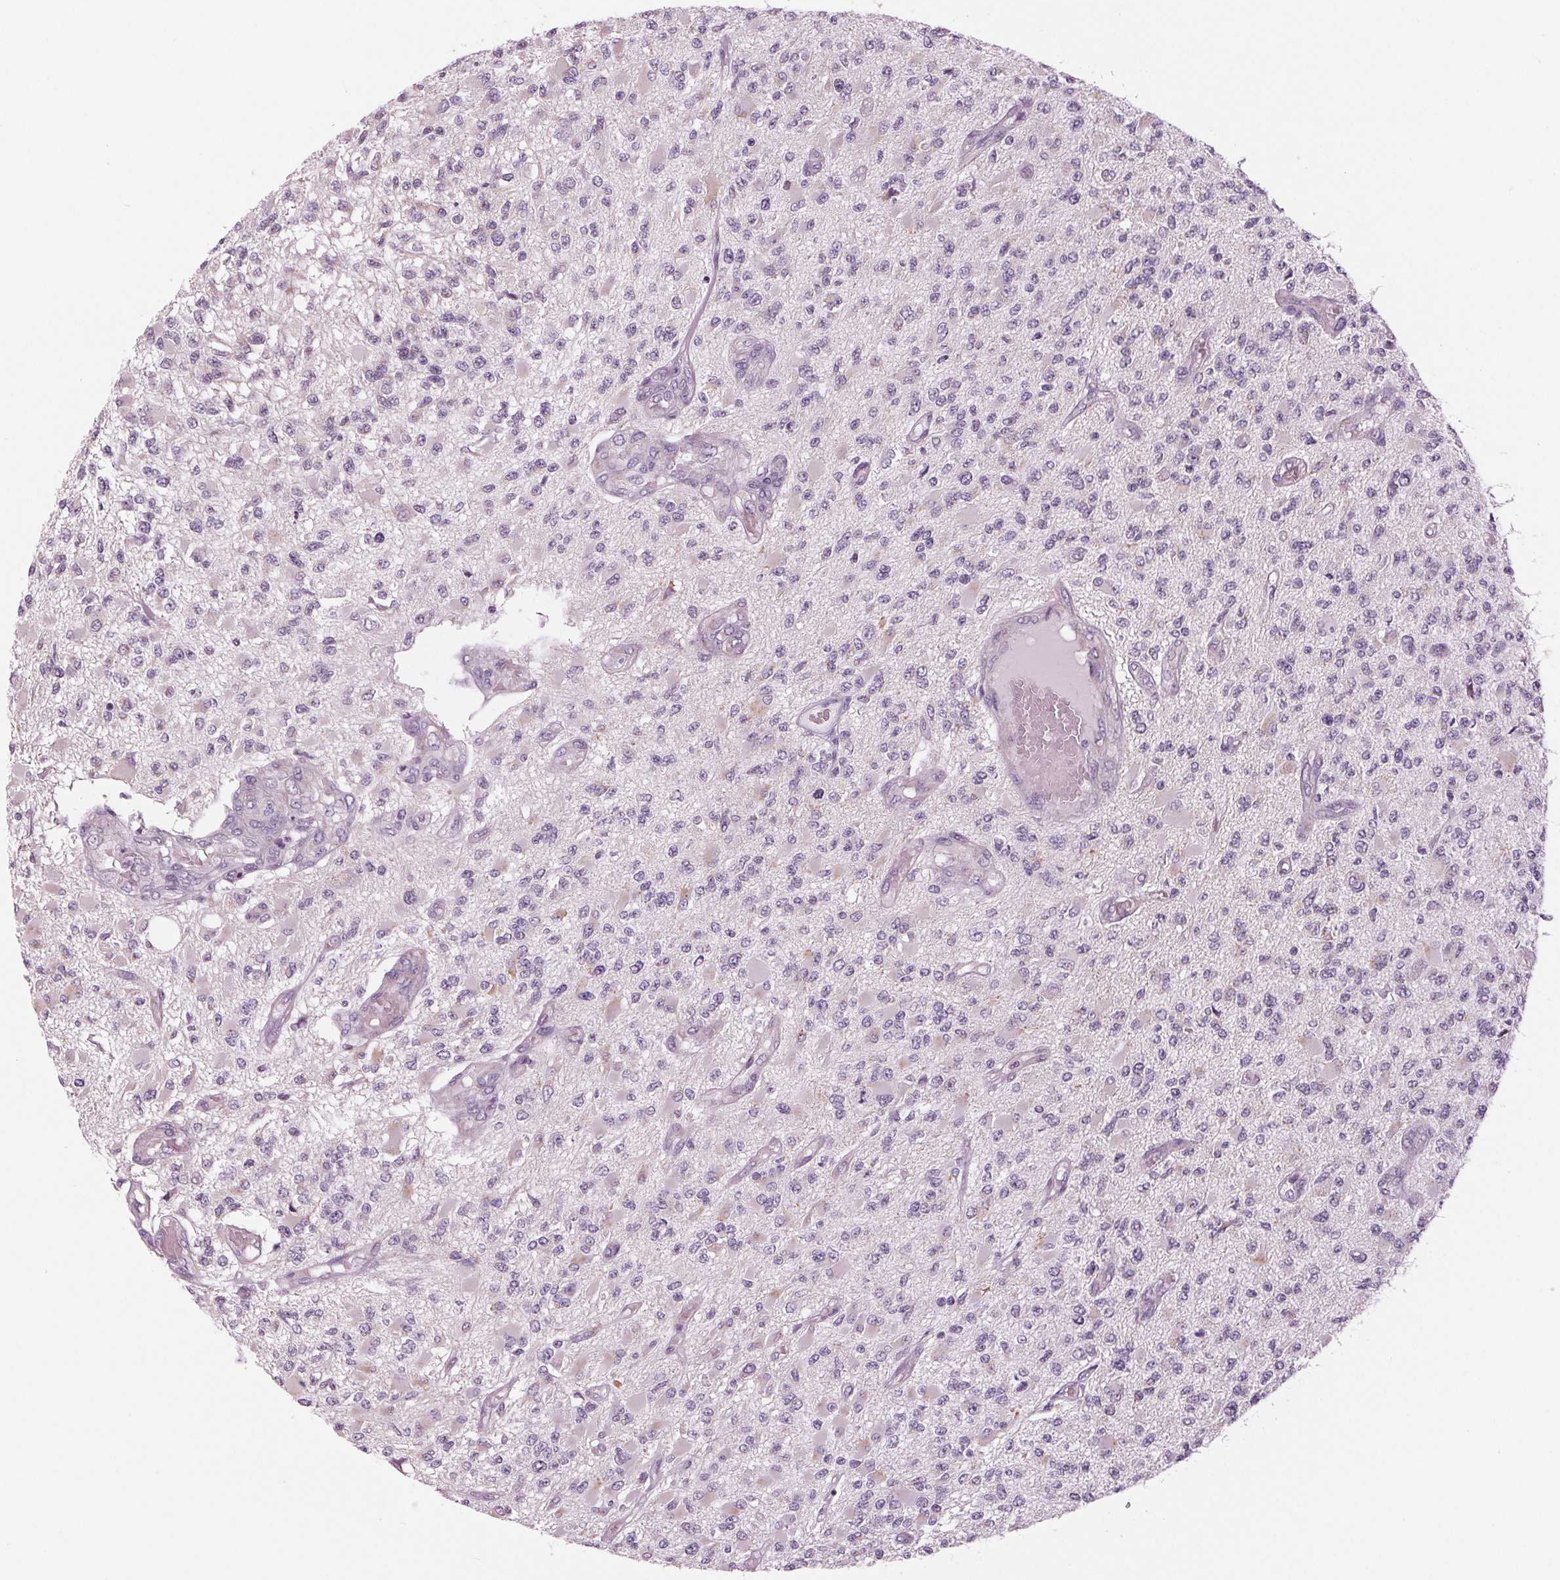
{"staining": {"intensity": "negative", "quantity": "none", "location": "none"}, "tissue": "glioma", "cell_type": "Tumor cells", "image_type": "cancer", "snomed": [{"axis": "morphology", "description": "Glioma, malignant, High grade"}, {"axis": "topography", "description": "Brain"}], "caption": "This is an IHC image of human glioma. There is no expression in tumor cells.", "gene": "SAMD4A", "patient": {"sex": "female", "age": 63}}